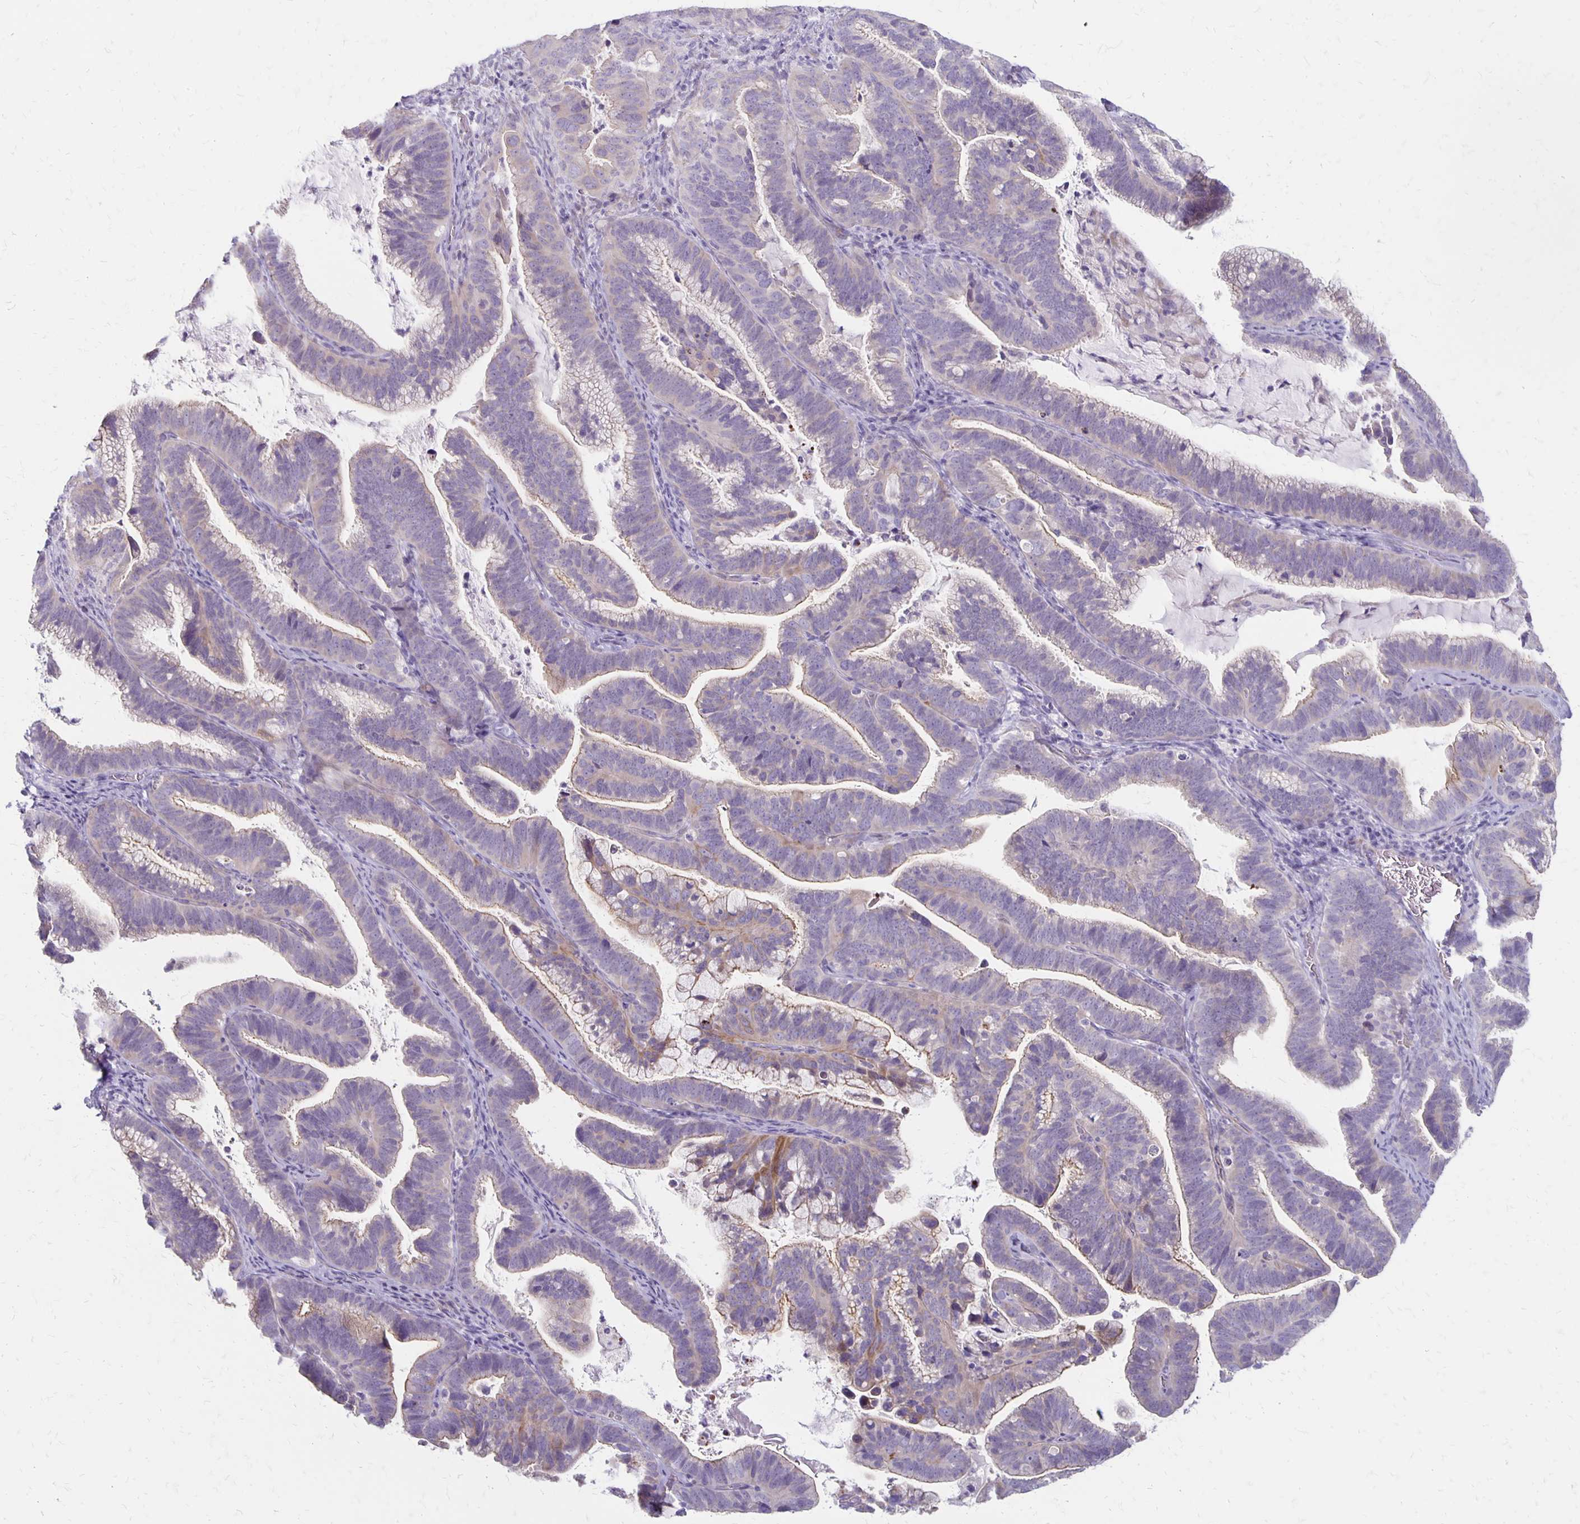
{"staining": {"intensity": "negative", "quantity": "none", "location": "none"}, "tissue": "cervical cancer", "cell_type": "Tumor cells", "image_type": "cancer", "snomed": [{"axis": "morphology", "description": "Adenocarcinoma, NOS"}, {"axis": "topography", "description": "Cervix"}], "caption": "Immunohistochemical staining of adenocarcinoma (cervical) shows no significant staining in tumor cells. (DAB (3,3'-diaminobenzidine) immunohistochemistry, high magnification).", "gene": "HOMER1", "patient": {"sex": "female", "age": 61}}